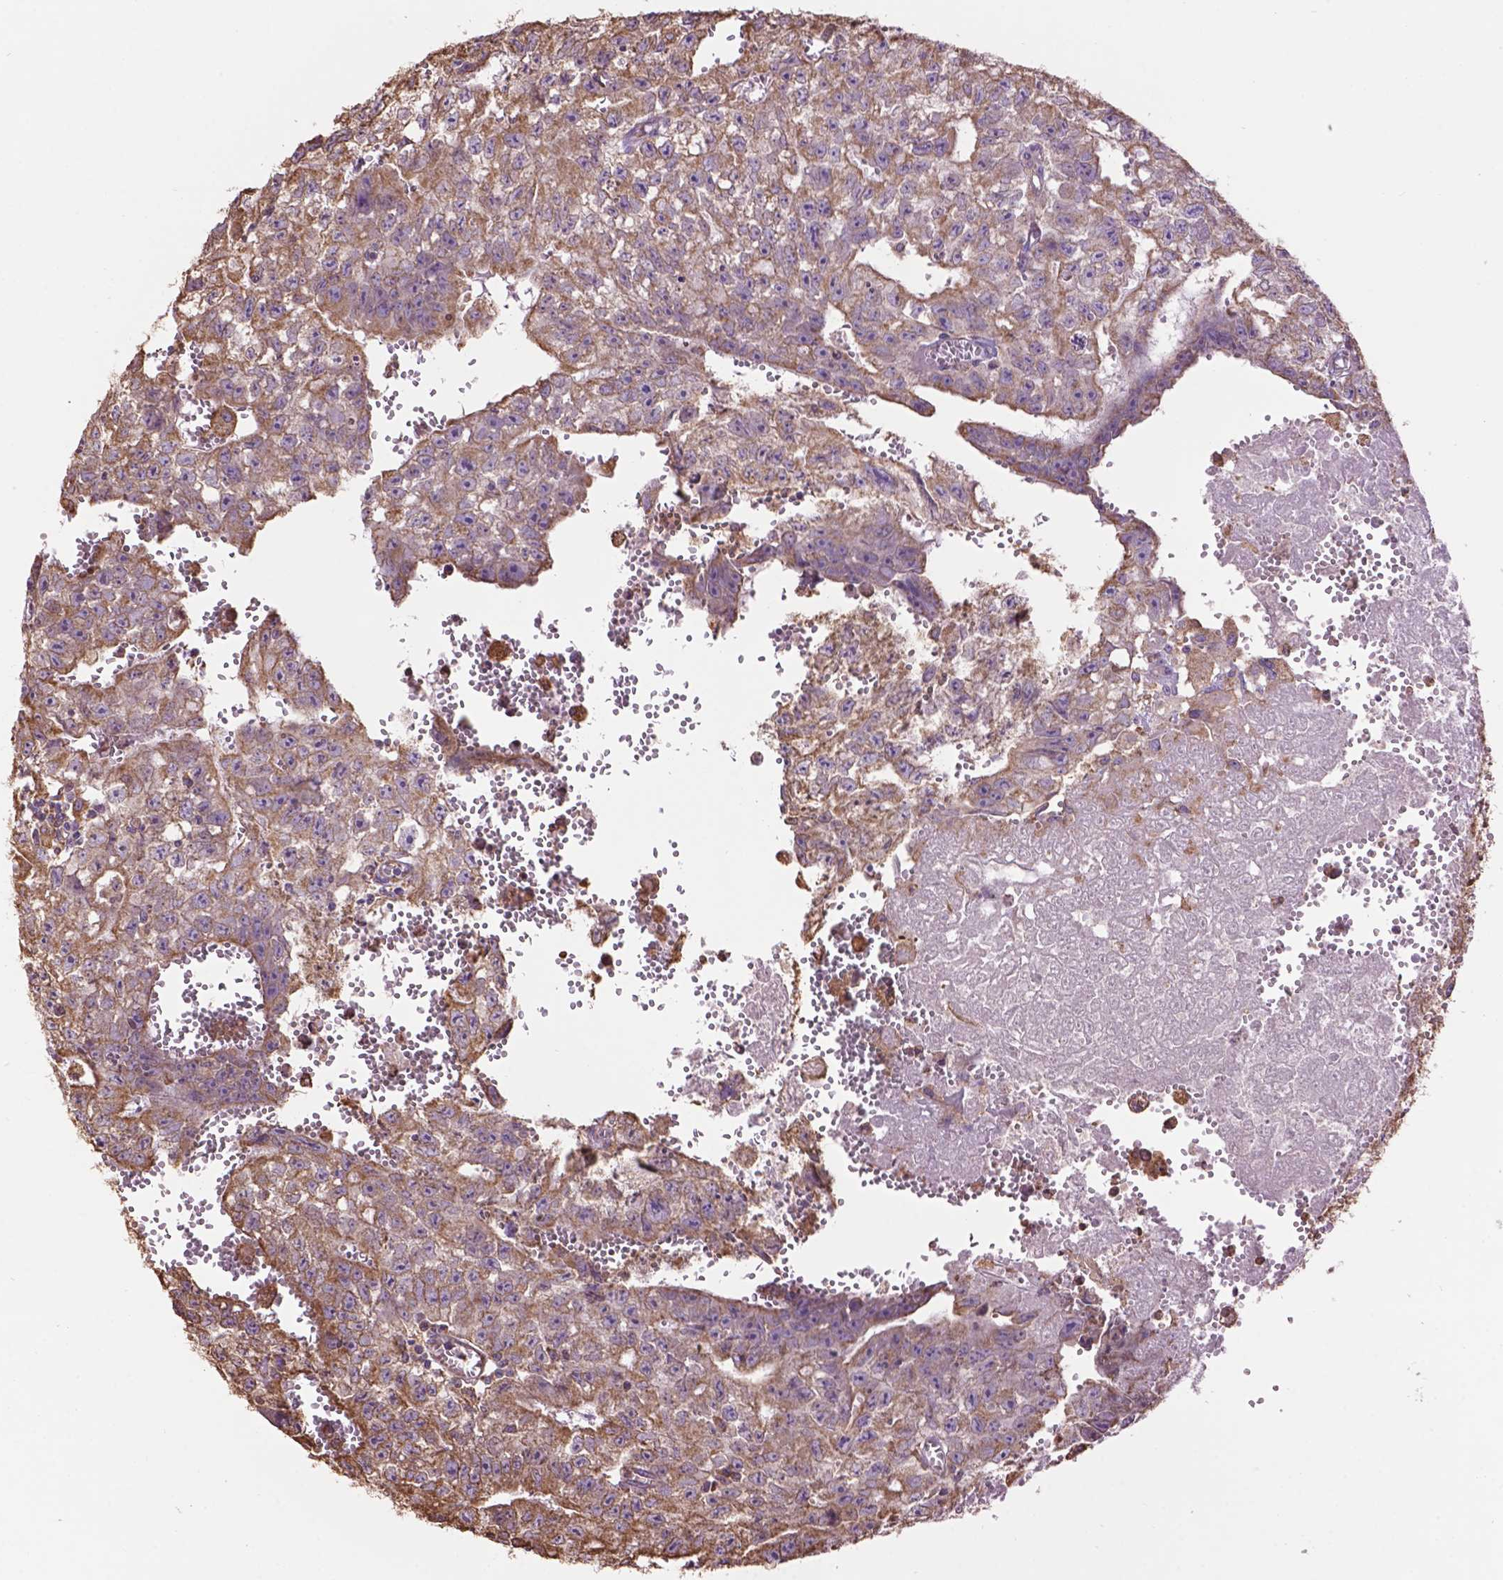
{"staining": {"intensity": "moderate", "quantity": ">75%", "location": "cytoplasmic/membranous"}, "tissue": "testis cancer", "cell_type": "Tumor cells", "image_type": "cancer", "snomed": [{"axis": "morphology", "description": "Carcinoma, Embryonal, NOS"}, {"axis": "morphology", "description": "Teratoma, malignant, NOS"}, {"axis": "topography", "description": "Testis"}], "caption": "Human testis cancer stained with a brown dye exhibits moderate cytoplasmic/membranous positive expression in about >75% of tumor cells.", "gene": "PPP2R5E", "patient": {"sex": "male", "age": 24}}